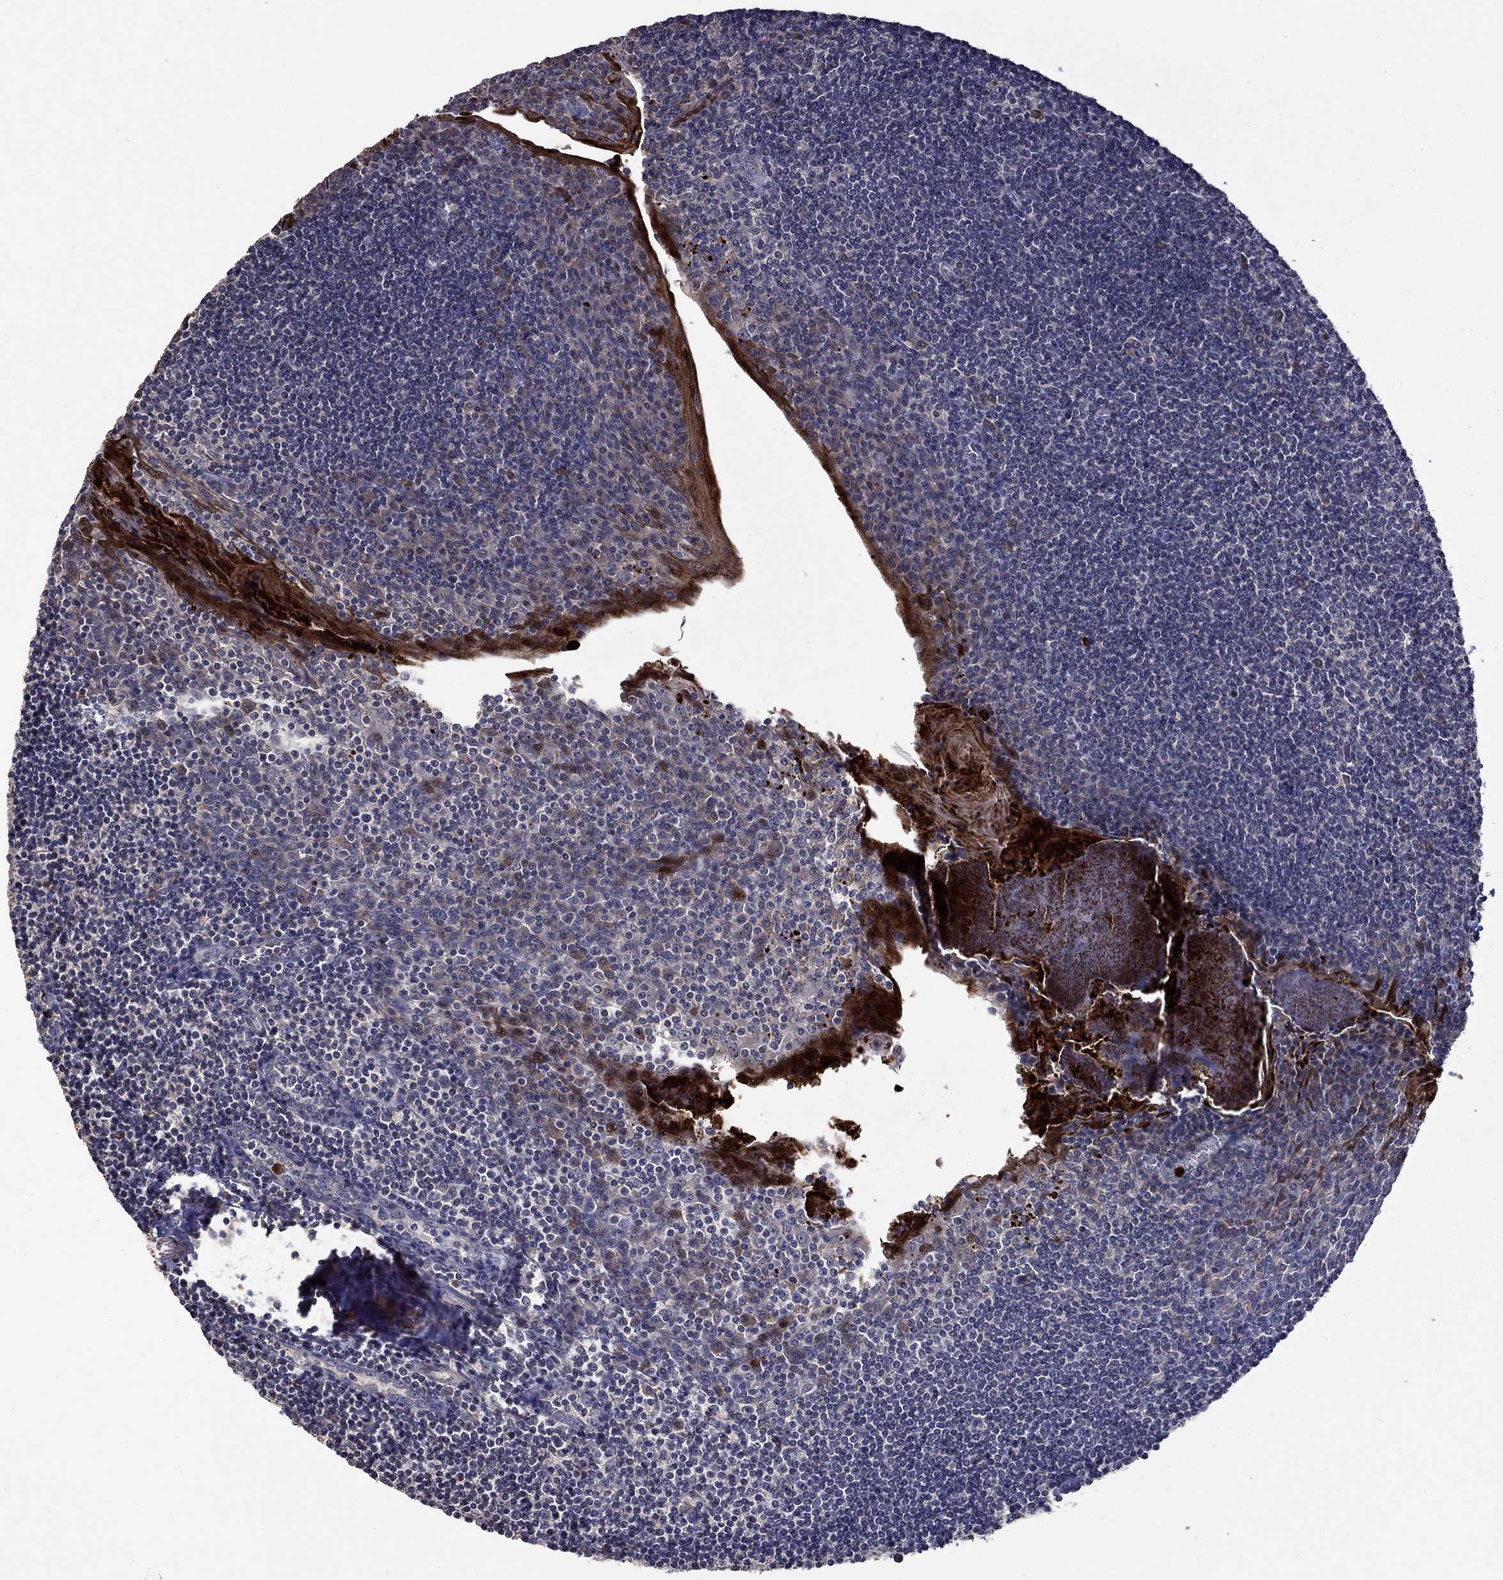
{"staining": {"intensity": "negative", "quantity": "none", "location": "none"}, "tissue": "tonsil", "cell_type": "Germinal center cells", "image_type": "normal", "snomed": [{"axis": "morphology", "description": "Normal tissue, NOS"}, {"axis": "topography", "description": "Tonsil"}], "caption": "Immunohistochemistry (IHC) image of normal tonsil: tonsil stained with DAB displays no significant protein expression in germinal center cells.", "gene": "SATB1", "patient": {"sex": "female", "age": 12}}